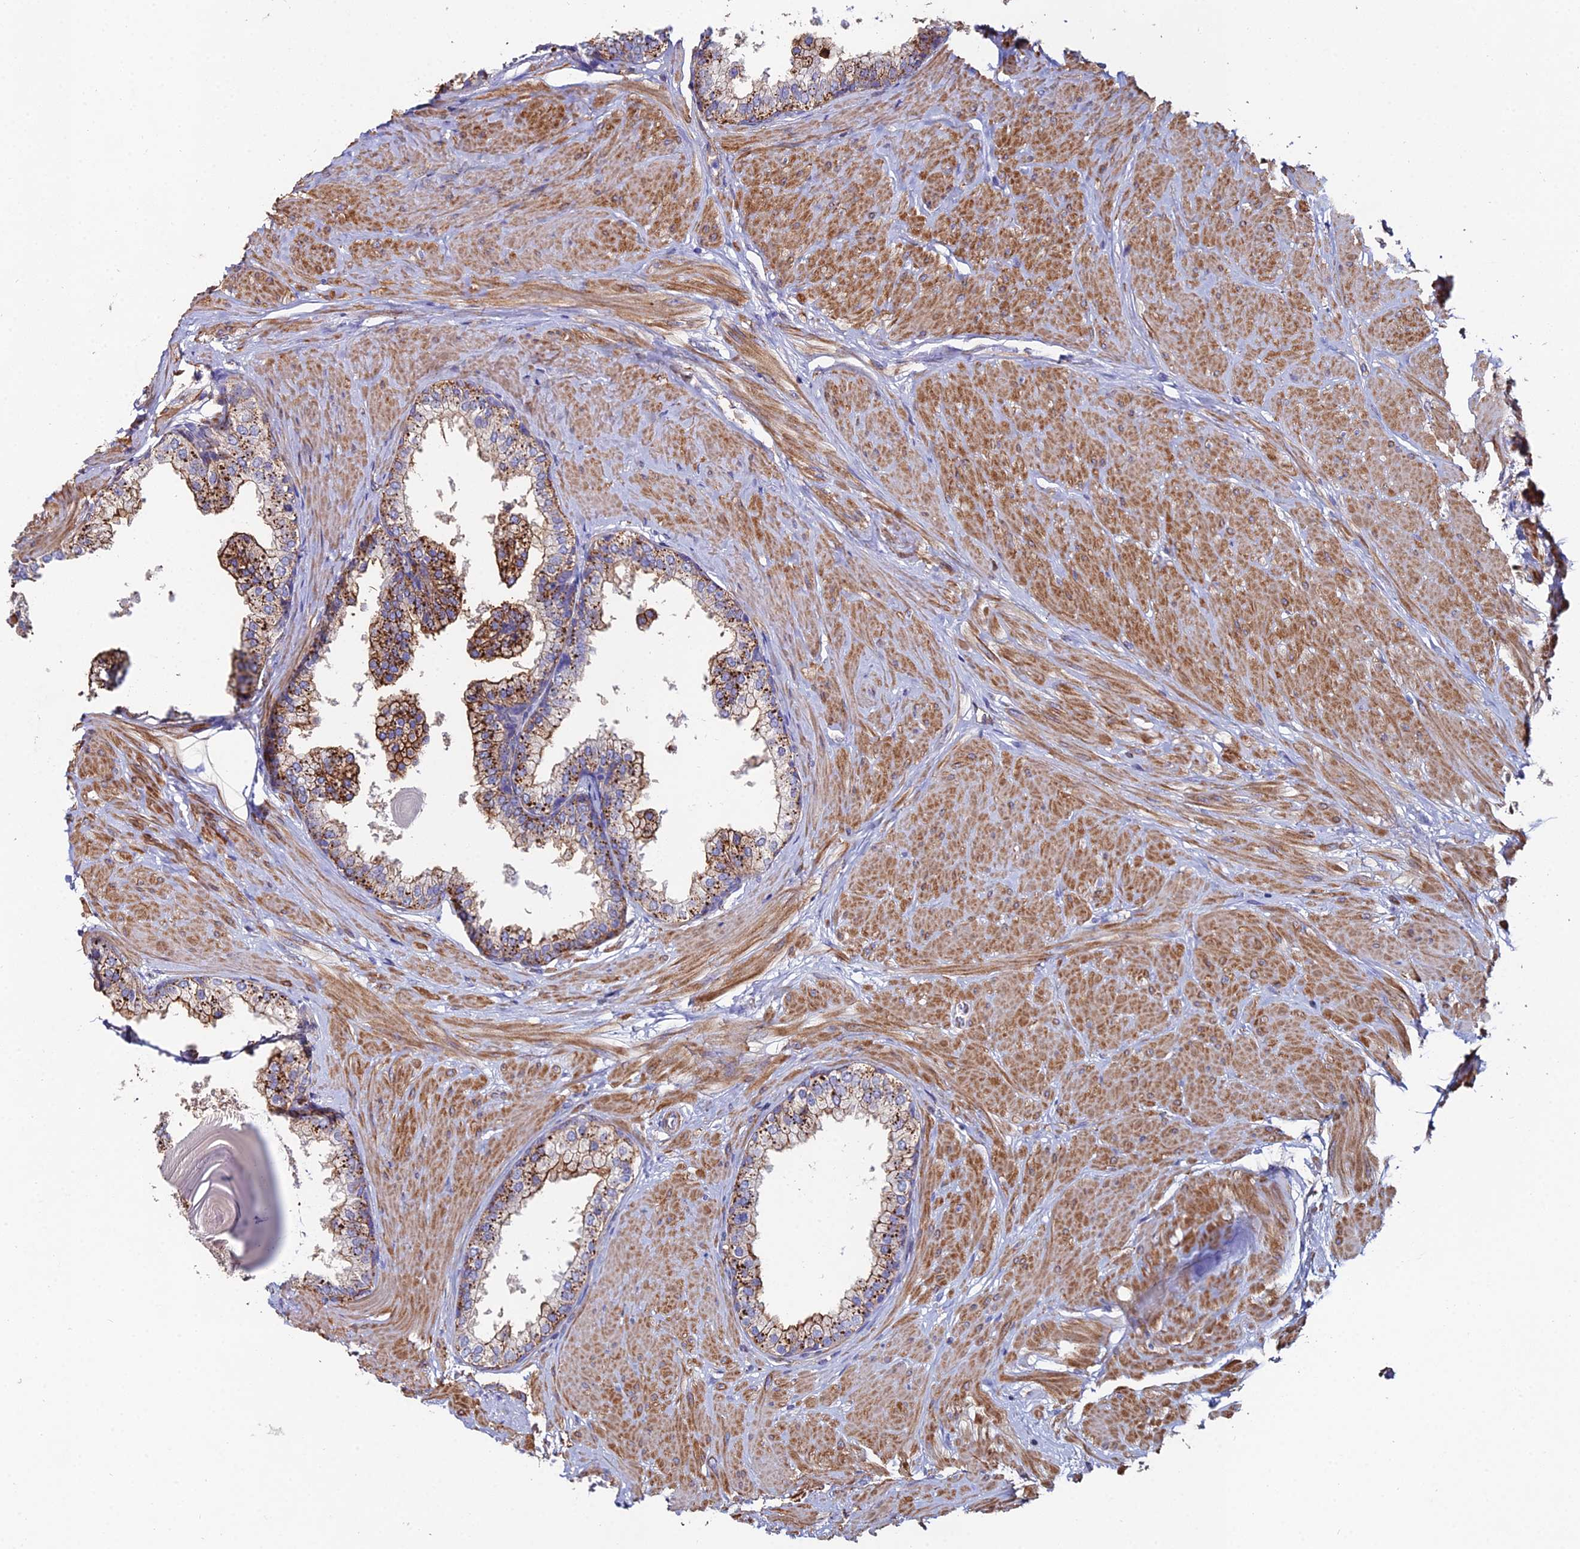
{"staining": {"intensity": "strong", "quantity": ">75%", "location": "cytoplasmic/membranous"}, "tissue": "prostate", "cell_type": "Glandular cells", "image_type": "normal", "snomed": [{"axis": "morphology", "description": "Normal tissue, NOS"}, {"axis": "topography", "description": "Prostate"}], "caption": "Unremarkable prostate displays strong cytoplasmic/membranous positivity in approximately >75% of glandular cells.", "gene": "C6", "patient": {"sex": "male", "age": 48}}